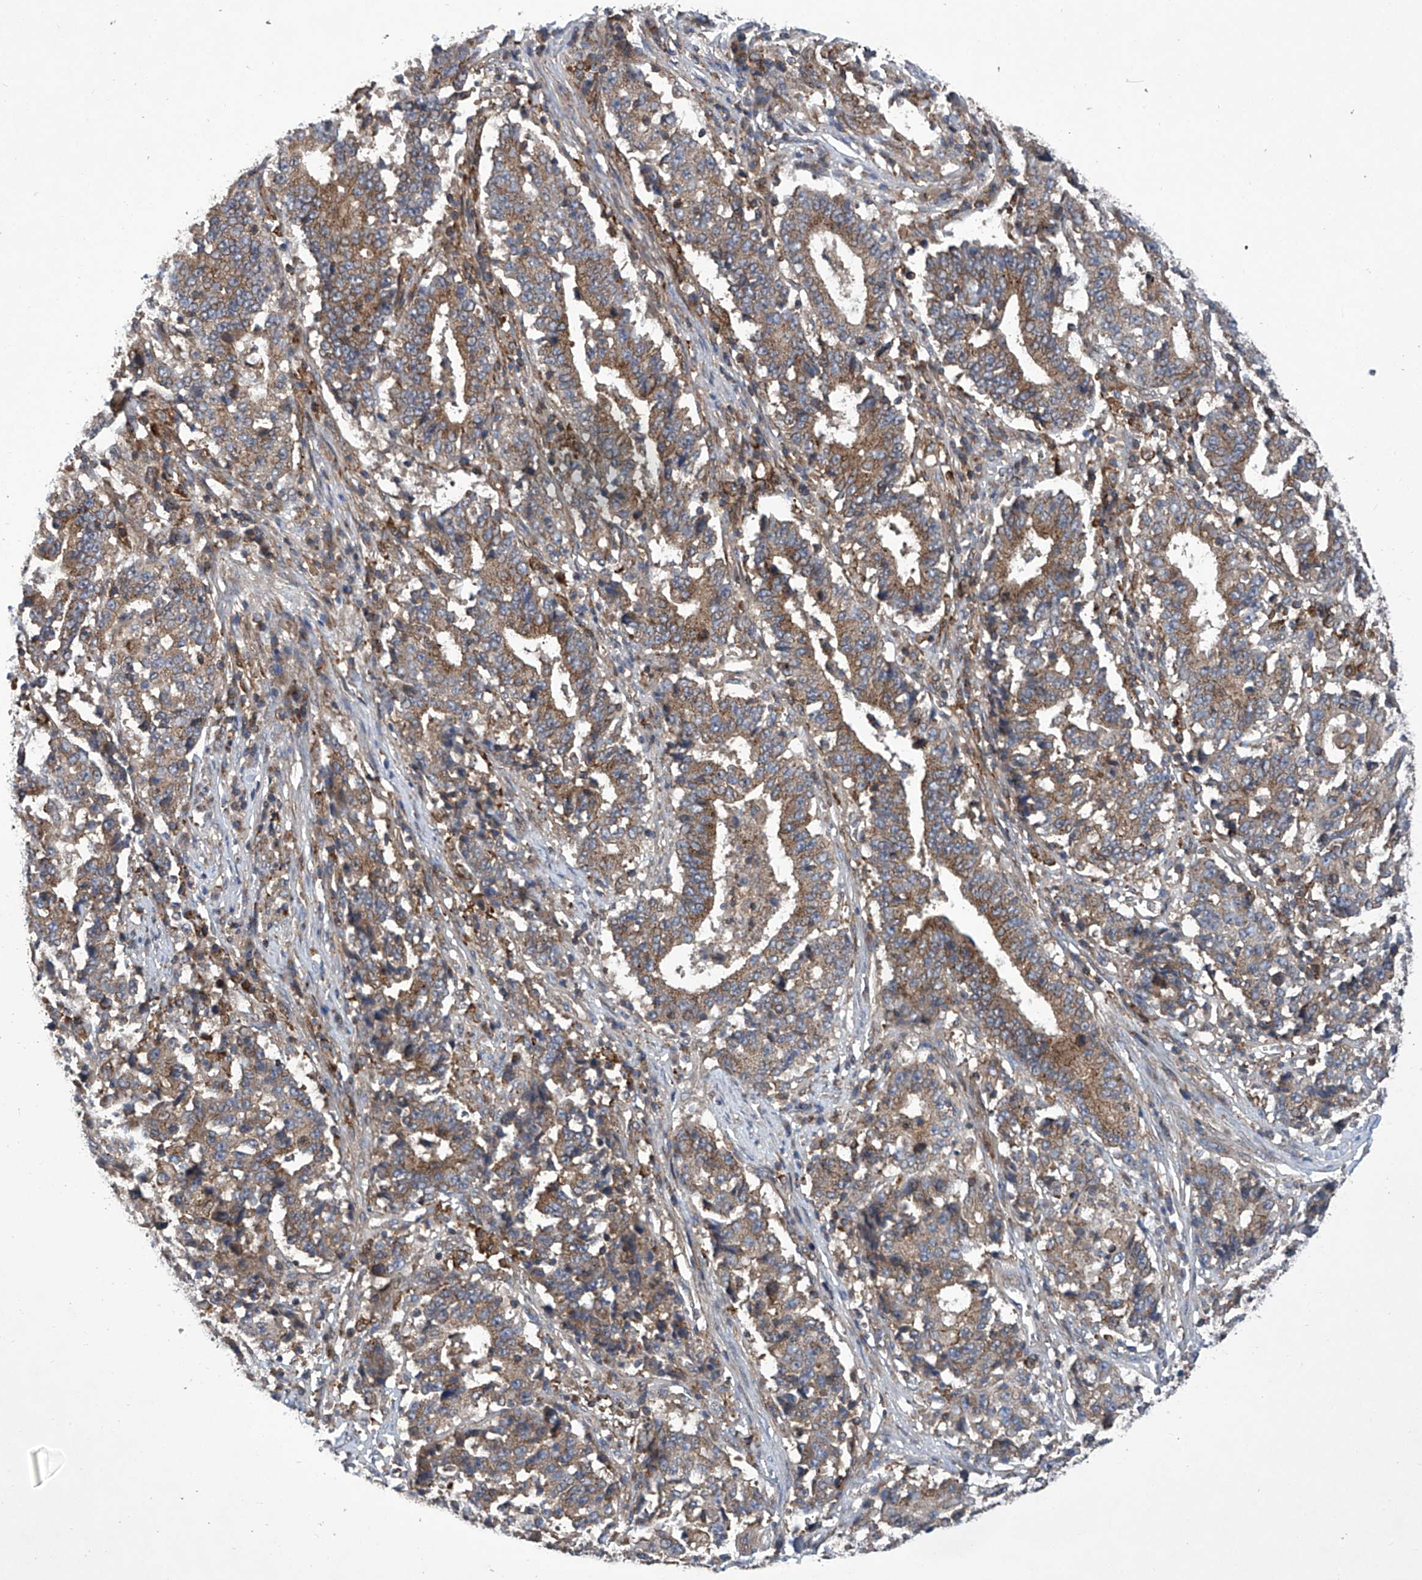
{"staining": {"intensity": "moderate", "quantity": ">75%", "location": "cytoplasmic/membranous"}, "tissue": "stomach cancer", "cell_type": "Tumor cells", "image_type": "cancer", "snomed": [{"axis": "morphology", "description": "Adenocarcinoma, NOS"}, {"axis": "topography", "description": "Stomach"}], "caption": "Tumor cells exhibit medium levels of moderate cytoplasmic/membranous staining in approximately >75% of cells in human stomach cancer.", "gene": "SMAP1", "patient": {"sex": "male", "age": 59}}